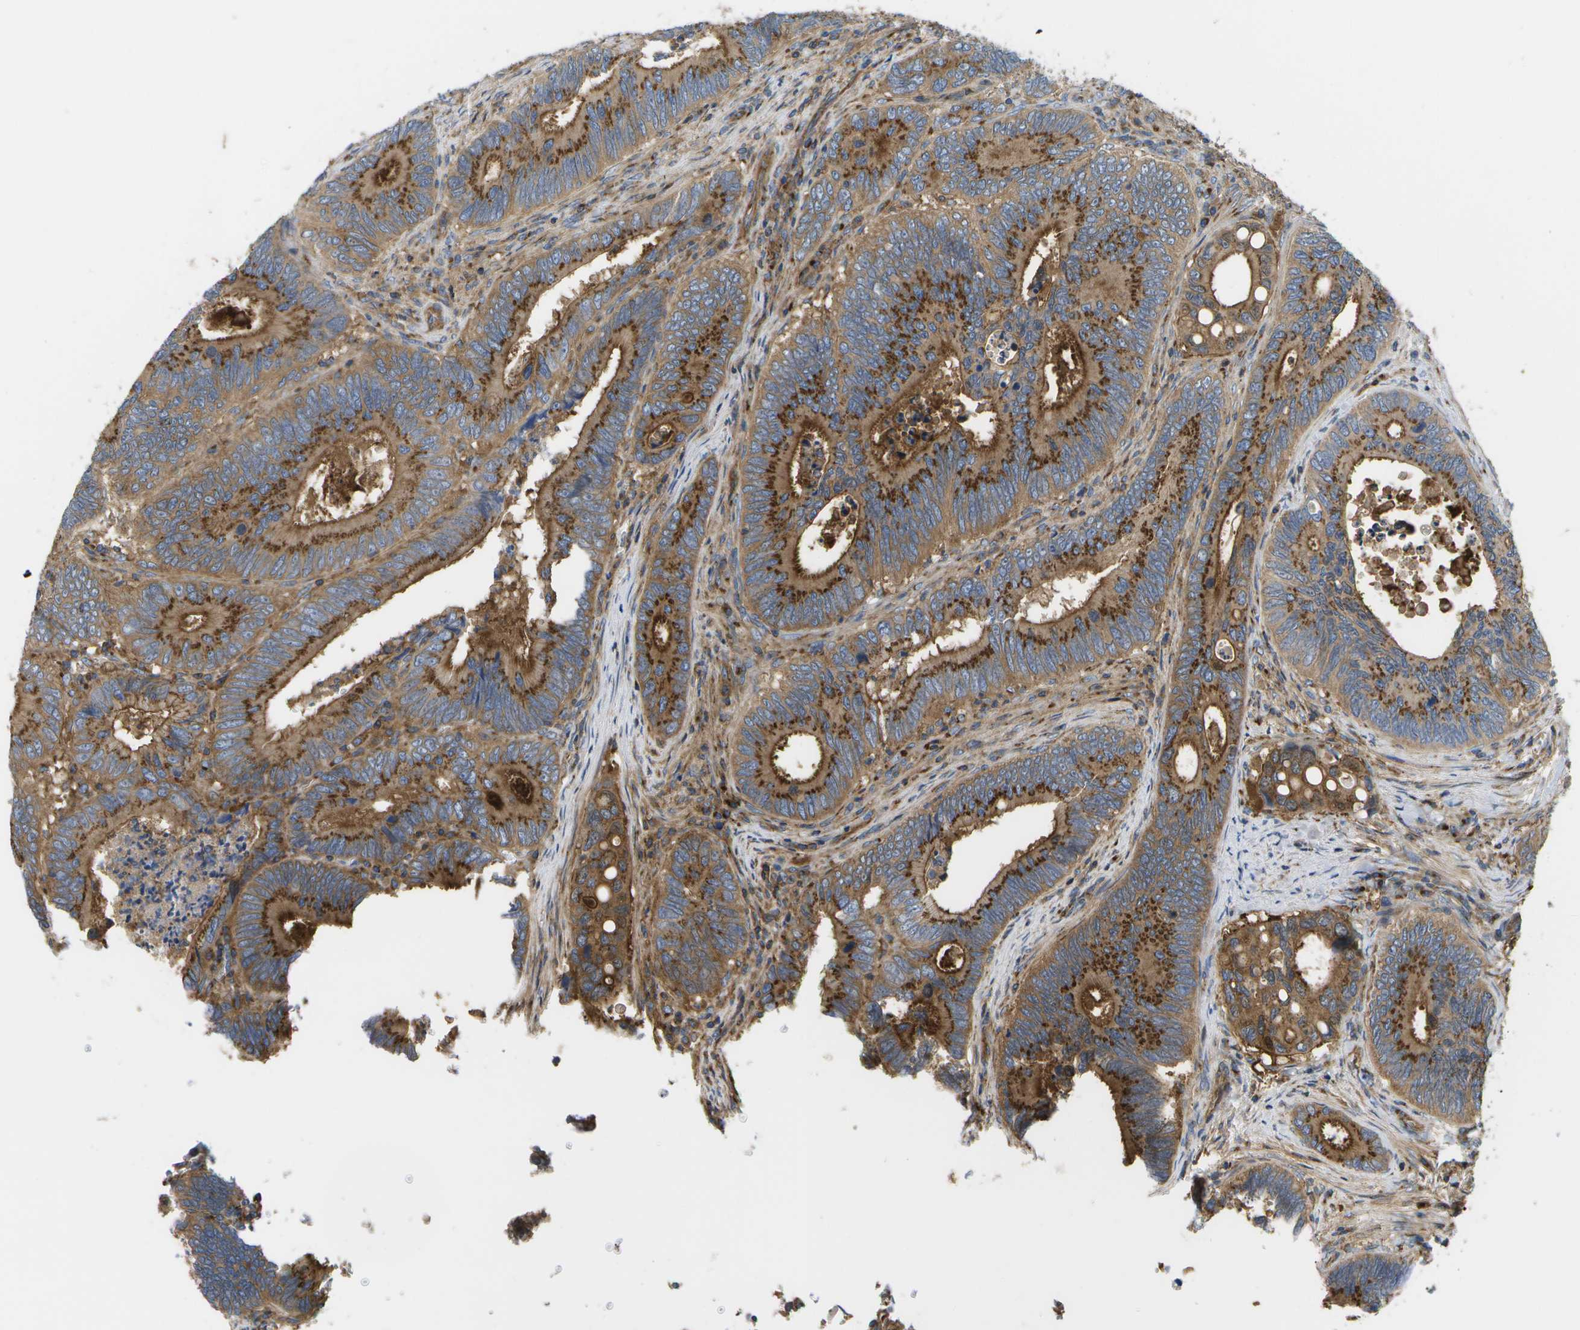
{"staining": {"intensity": "strong", "quantity": ">75%", "location": "cytoplasmic/membranous"}, "tissue": "colorectal cancer", "cell_type": "Tumor cells", "image_type": "cancer", "snomed": [{"axis": "morphology", "description": "Inflammation, NOS"}, {"axis": "morphology", "description": "Adenocarcinoma, NOS"}, {"axis": "topography", "description": "Colon"}], "caption": "Tumor cells show high levels of strong cytoplasmic/membranous expression in about >75% of cells in human adenocarcinoma (colorectal).", "gene": "BST2", "patient": {"sex": "male", "age": 72}}